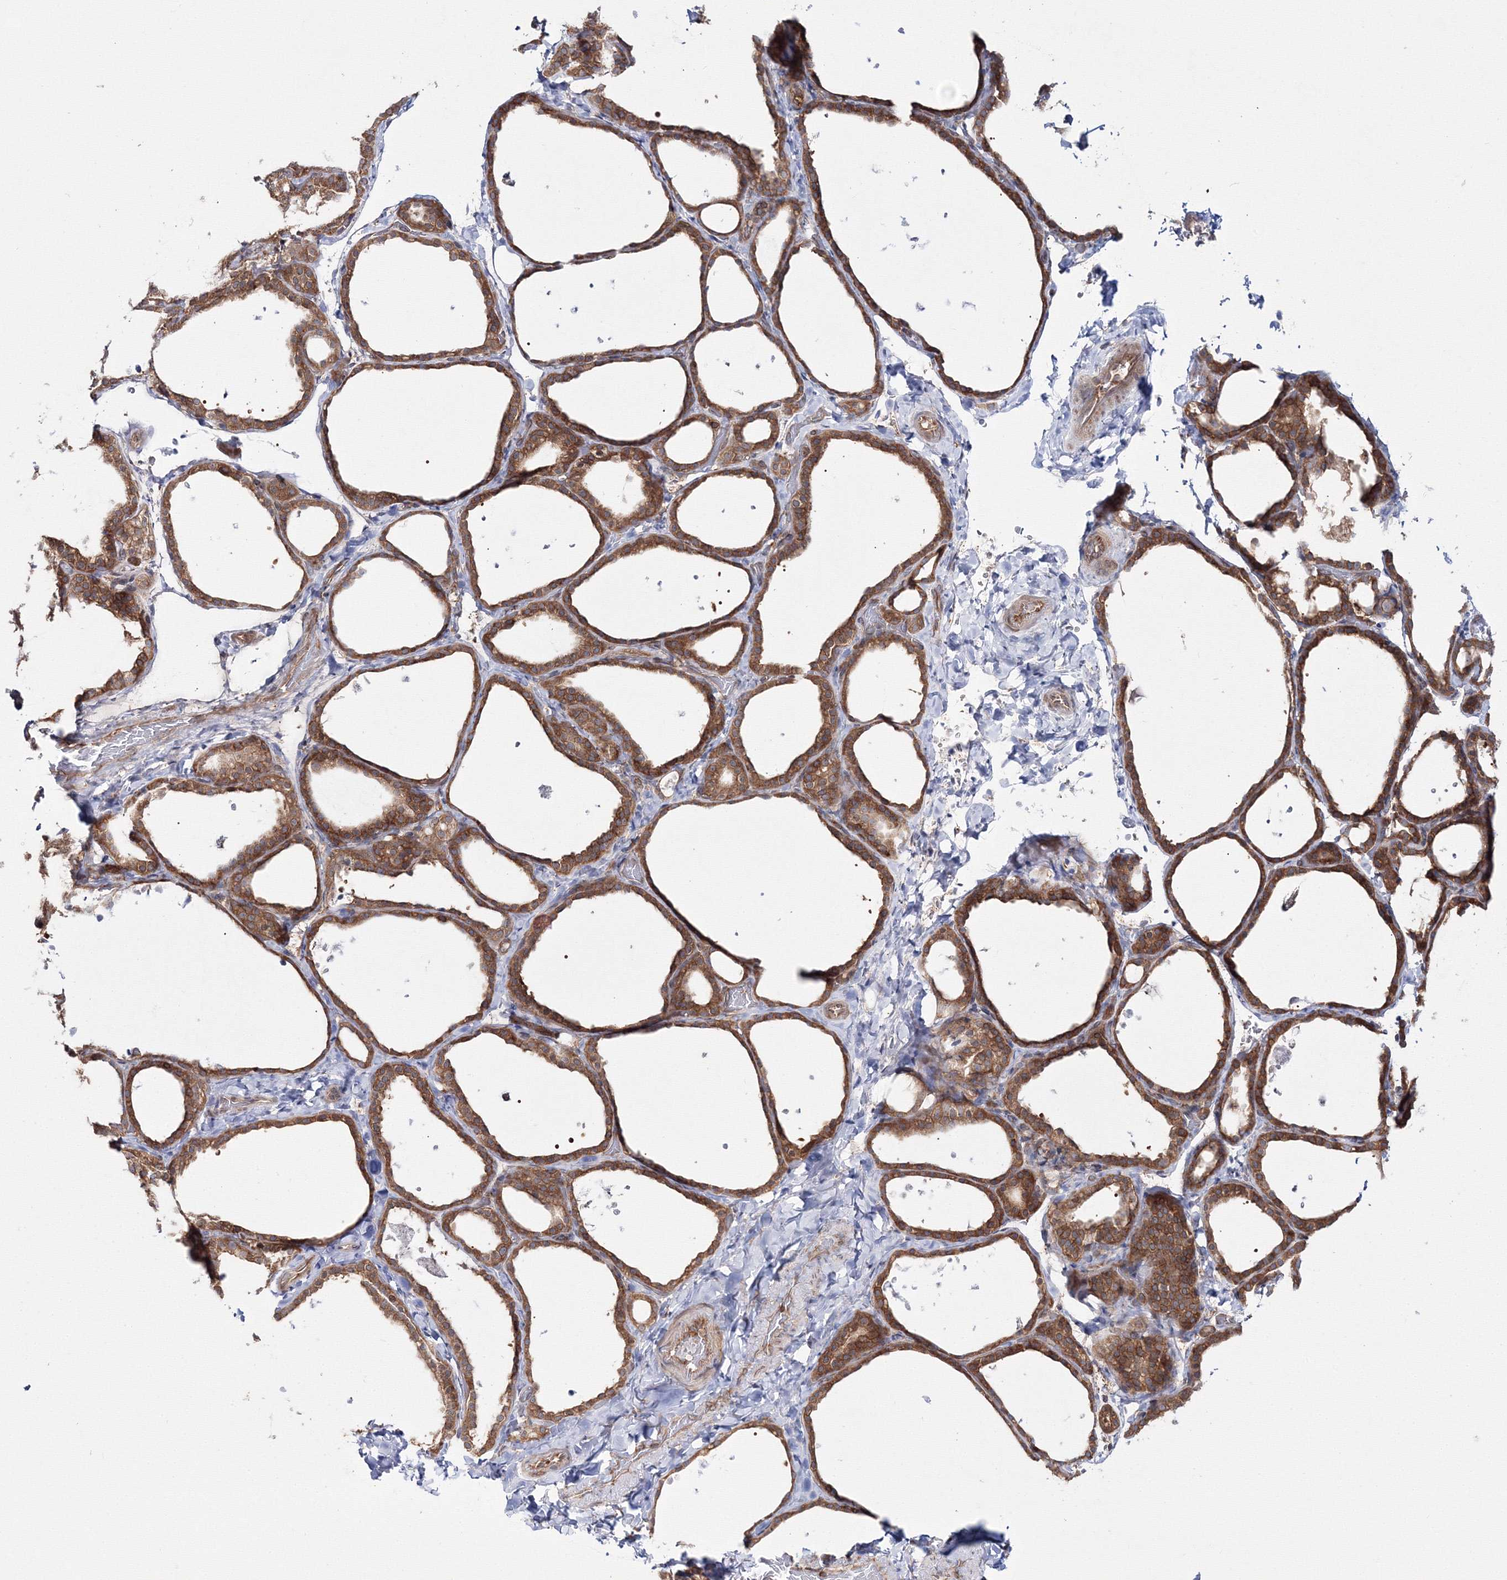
{"staining": {"intensity": "moderate", "quantity": ">75%", "location": "cytoplasmic/membranous"}, "tissue": "thyroid gland", "cell_type": "Glandular cells", "image_type": "normal", "snomed": [{"axis": "morphology", "description": "Normal tissue, NOS"}, {"axis": "topography", "description": "Thyroid gland"}], "caption": "Glandular cells display medium levels of moderate cytoplasmic/membranous staining in approximately >75% of cells in unremarkable human thyroid gland.", "gene": "HARS1", "patient": {"sex": "female", "age": 44}}